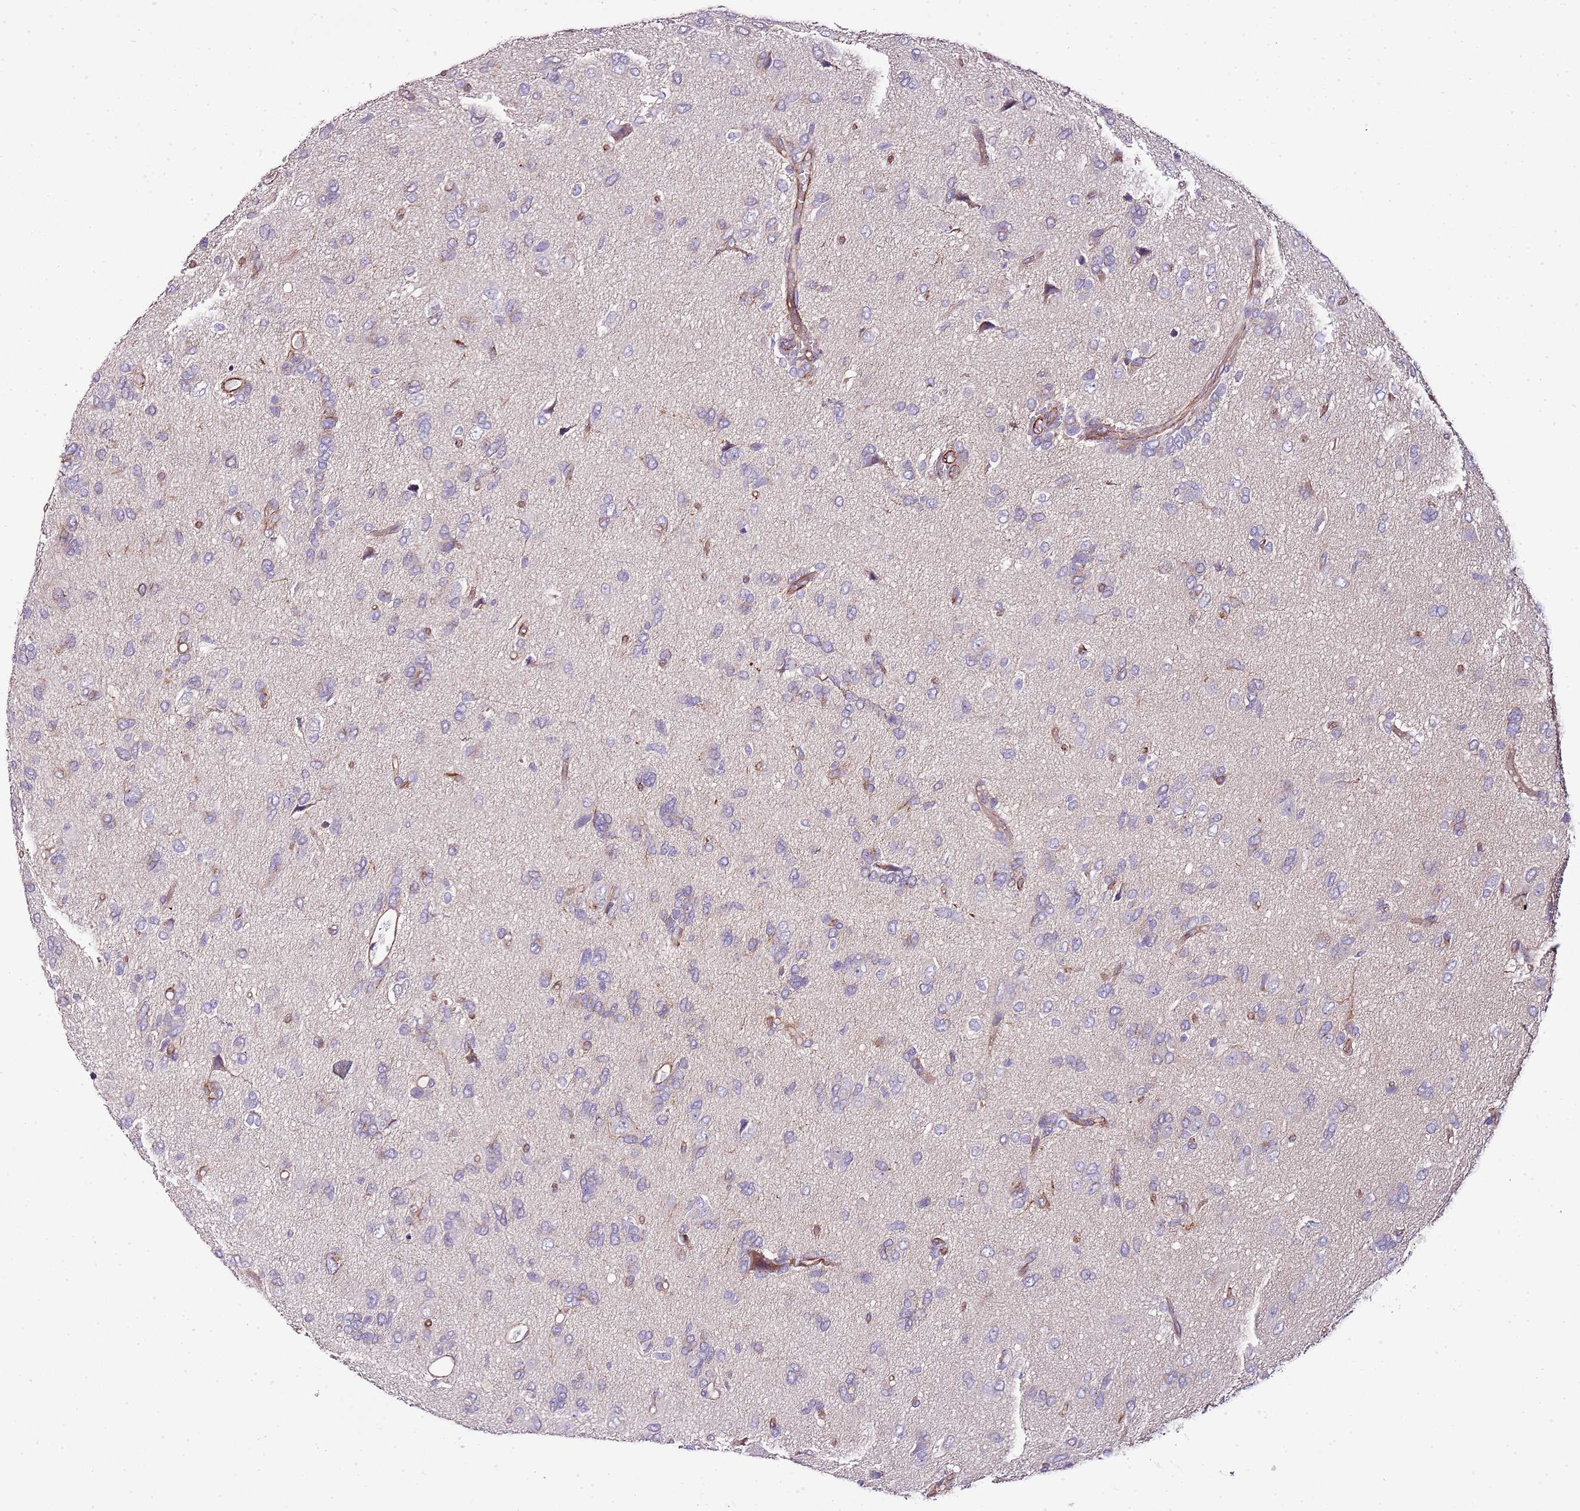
{"staining": {"intensity": "weak", "quantity": "<25%", "location": "cytoplasmic/membranous"}, "tissue": "glioma", "cell_type": "Tumor cells", "image_type": "cancer", "snomed": [{"axis": "morphology", "description": "Glioma, malignant, High grade"}, {"axis": "topography", "description": "Brain"}], "caption": "The histopathology image shows no significant staining in tumor cells of high-grade glioma (malignant).", "gene": "ZNF786", "patient": {"sex": "female", "age": 59}}